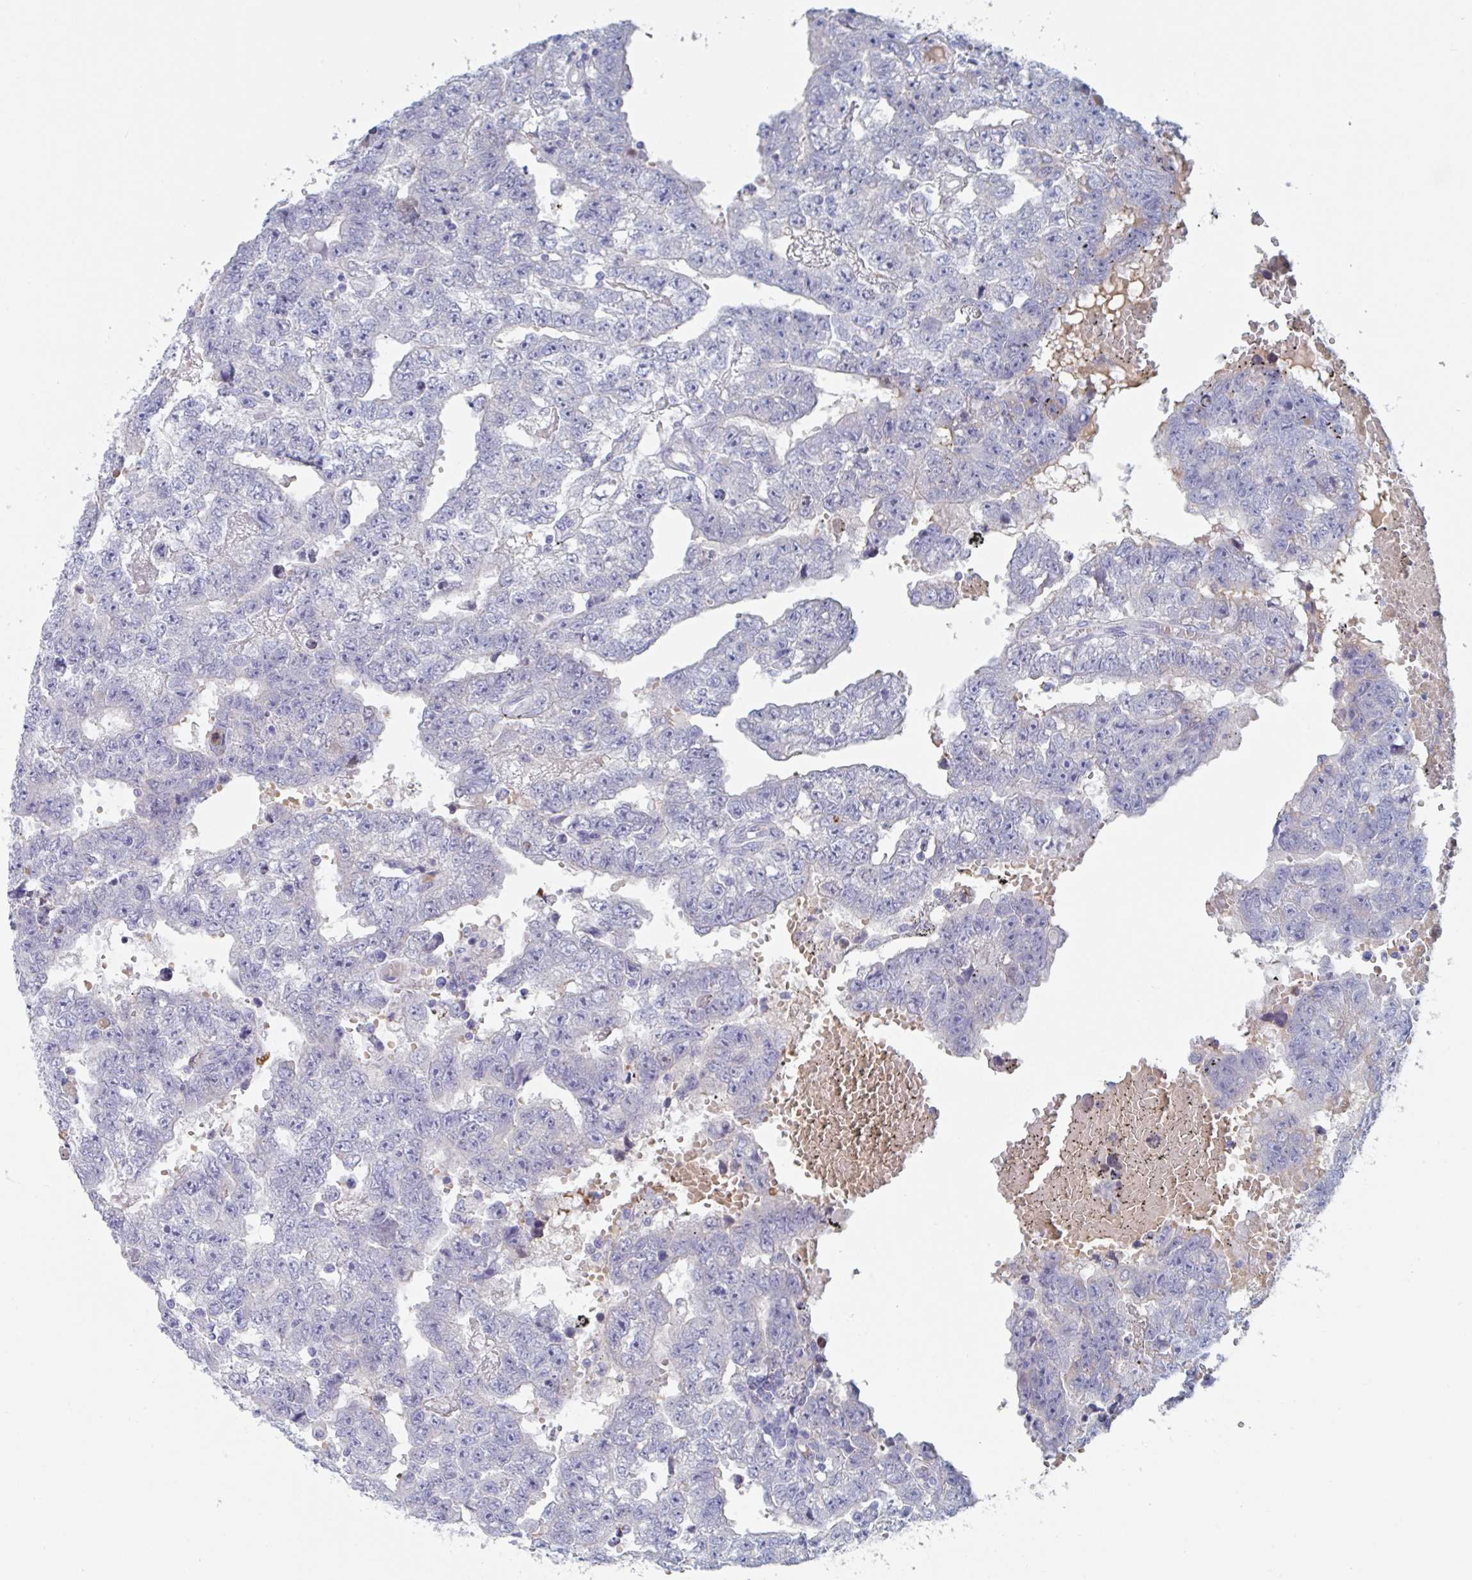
{"staining": {"intensity": "negative", "quantity": "none", "location": "none"}, "tissue": "testis cancer", "cell_type": "Tumor cells", "image_type": "cancer", "snomed": [{"axis": "morphology", "description": "Carcinoma, Embryonal, NOS"}, {"axis": "topography", "description": "Testis"}], "caption": "Testis embryonal carcinoma stained for a protein using IHC shows no positivity tumor cells.", "gene": "NT5C3B", "patient": {"sex": "male", "age": 25}}